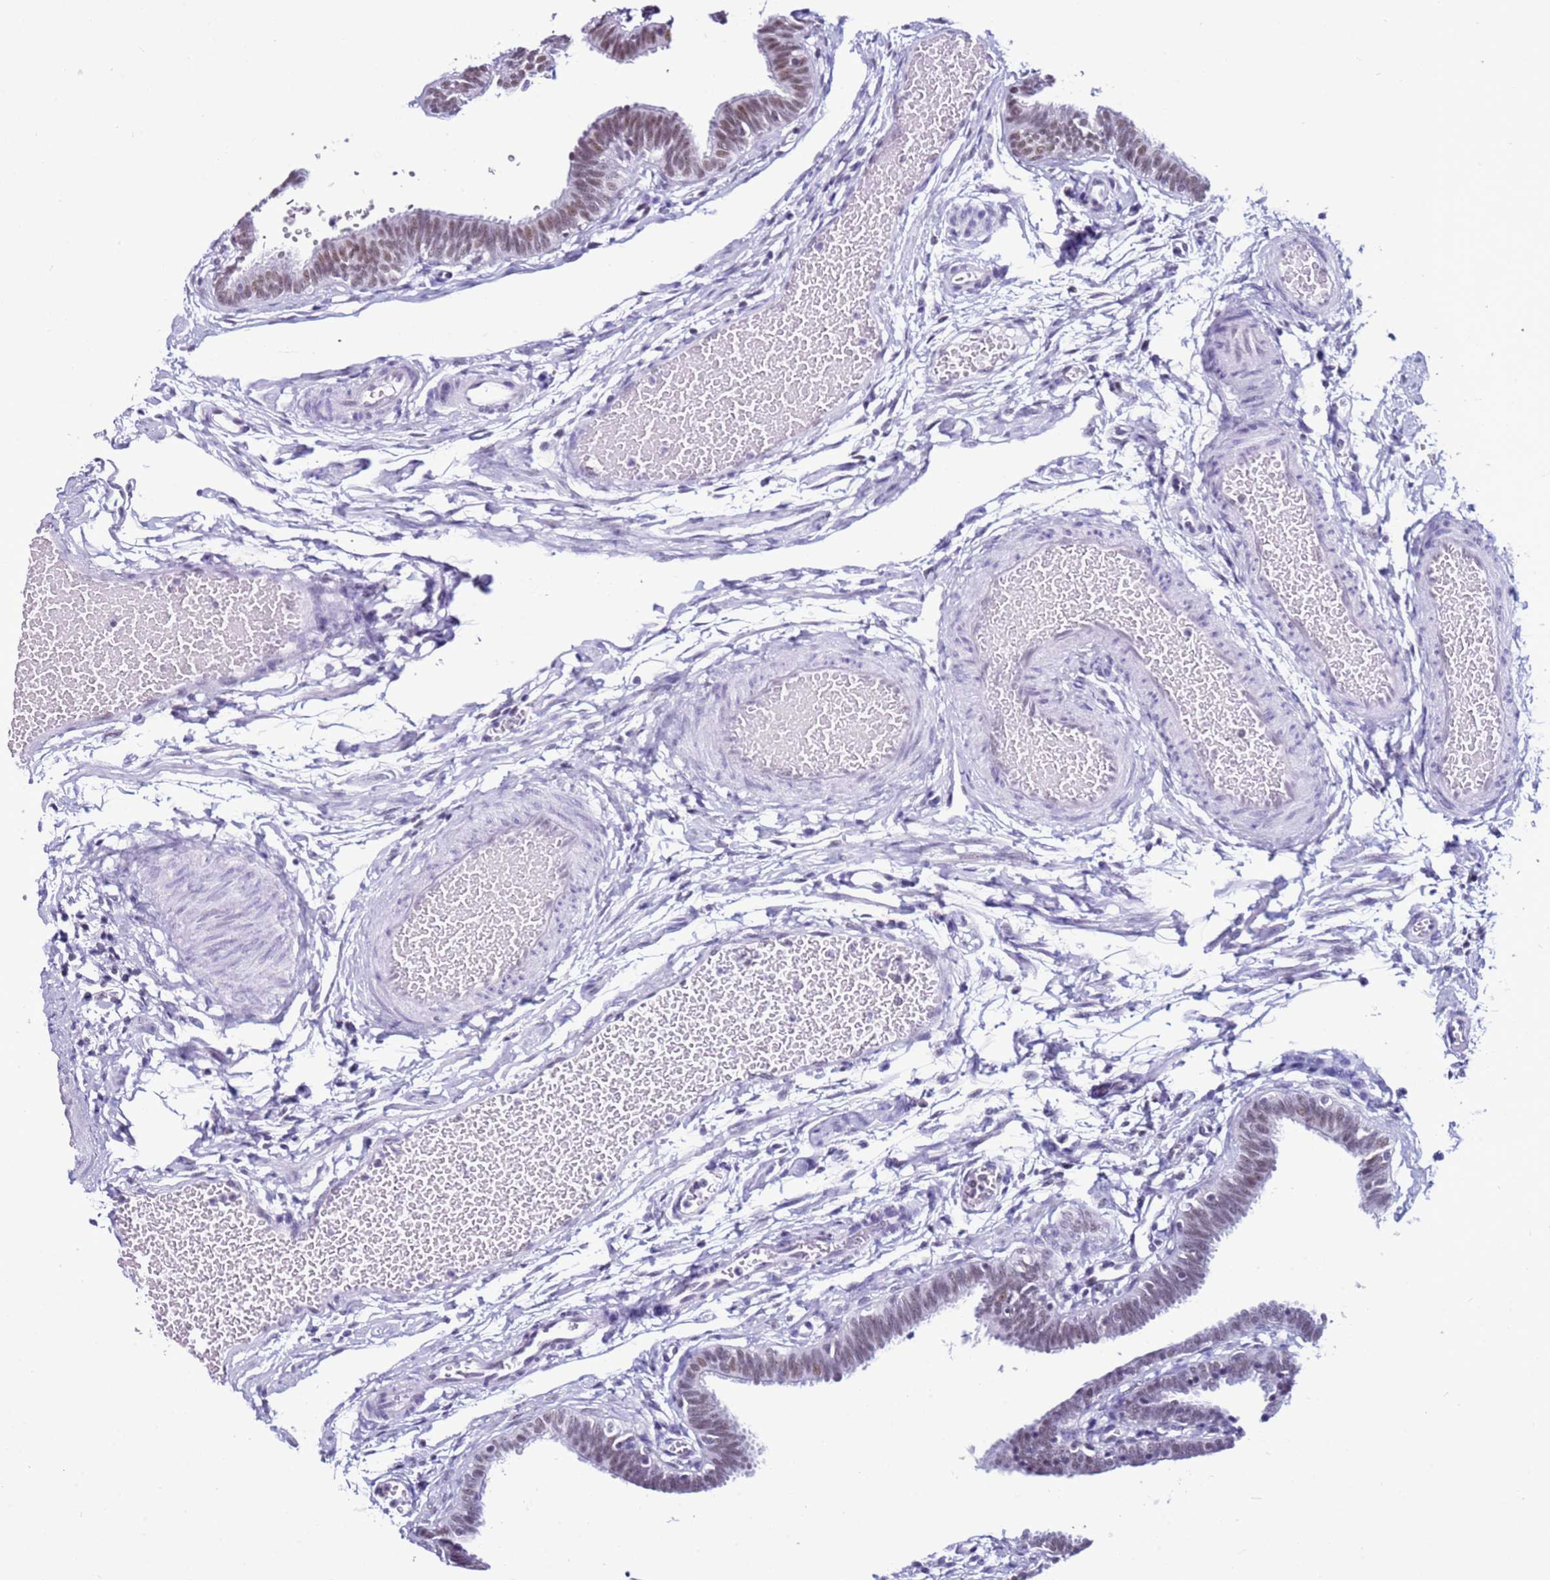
{"staining": {"intensity": "moderate", "quantity": "25%-75%", "location": "nuclear"}, "tissue": "fallopian tube", "cell_type": "Glandular cells", "image_type": "normal", "snomed": [{"axis": "morphology", "description": "Normal tissue, NOS"}, {"axis": "topography", "description": "Fallopian tube"}, {"axis": "topography", "description": "Ovary"}], "caption": "Immunohistochemistry image of benign fallopian tube: fallopian tube stained using immunohistochemistry (IHC) displays medium levels of moderate protein expression localized specifically in the nuclear of glandular cells, appearing as a nuclear brown color.", "gene": "DHX15", "patient": {"sex": "female", "age": 23}}